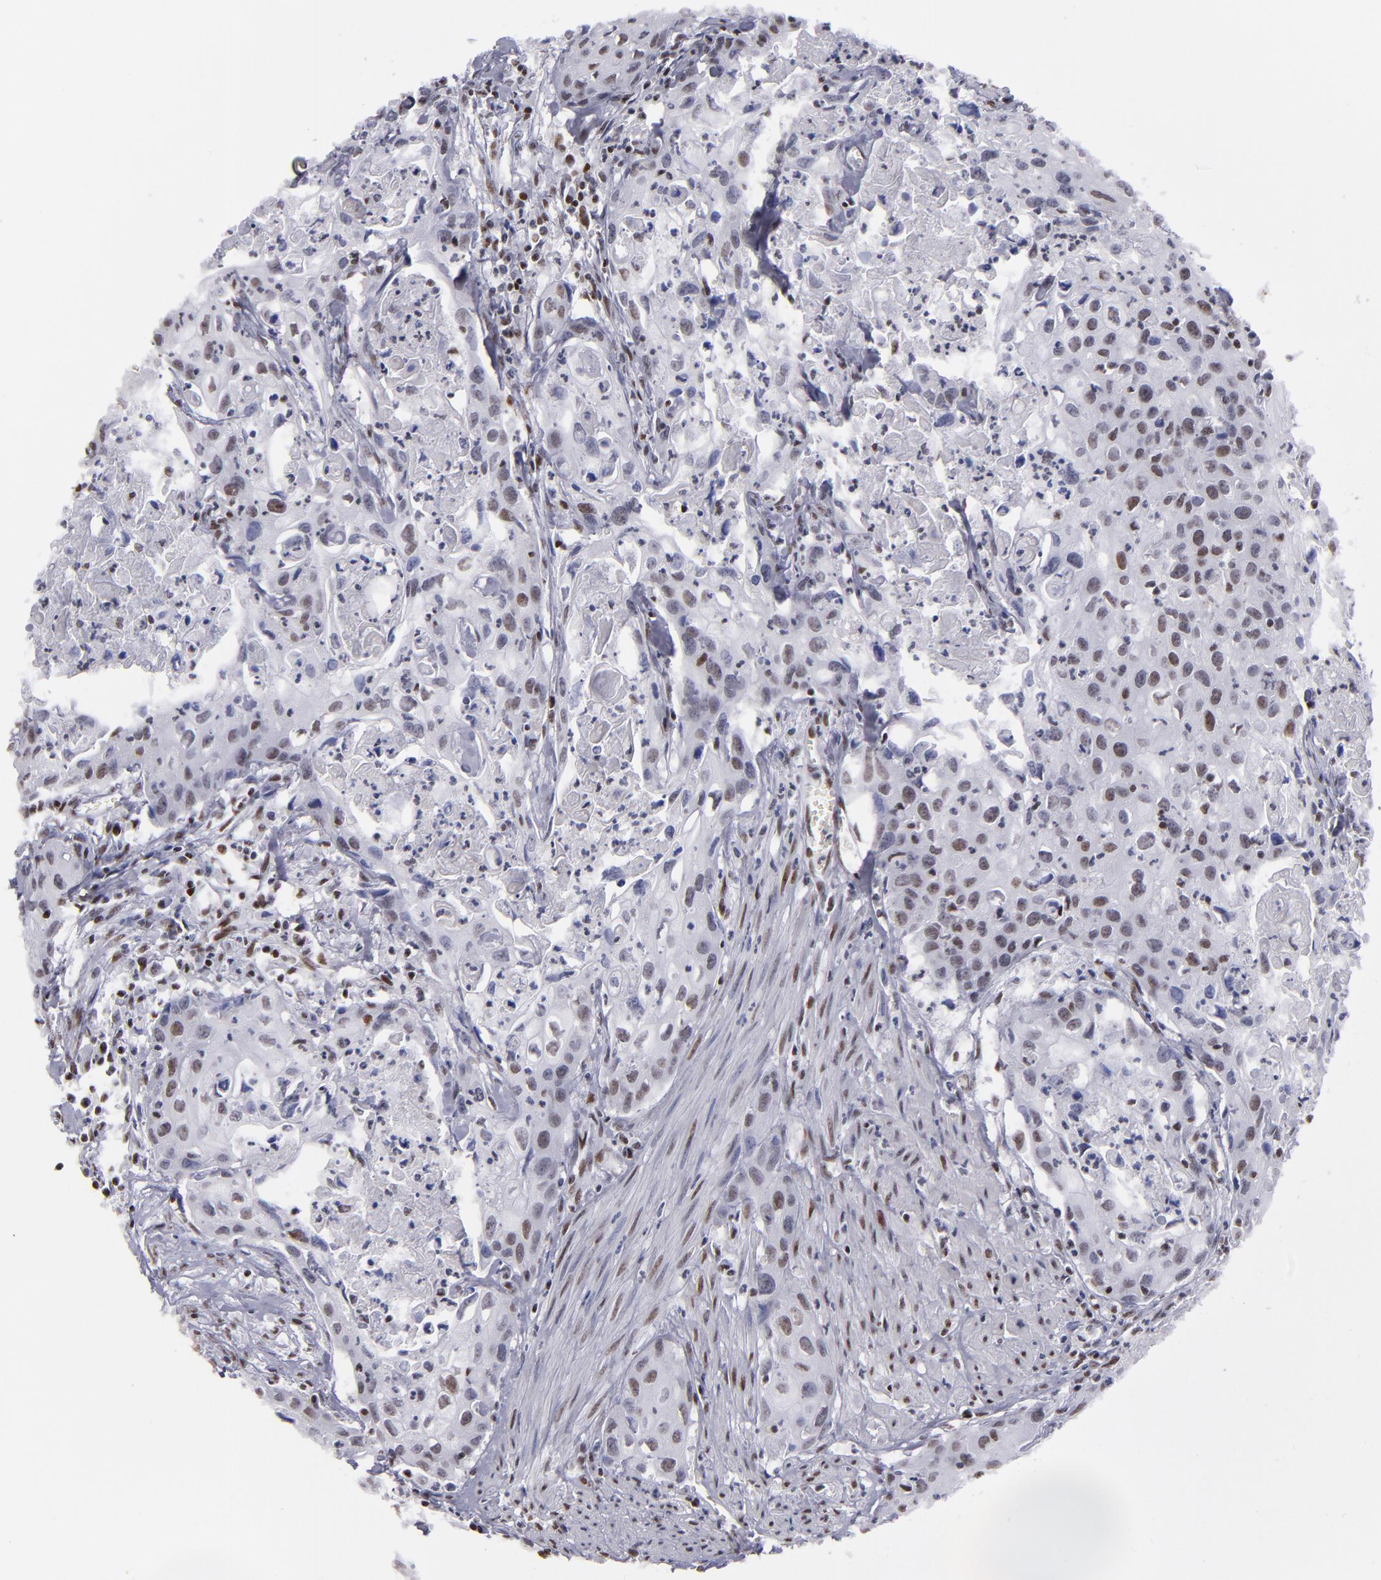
{"staining": {"intensity": "moderate", "quantity": "<25%", "location": "nuclear"}, "tissue": "urothelial cancer", "cell_type": "Tumor cells", "image_type": "cancer", "snomed": [{"axis": "morphology", "description": "Urothelial carcinoma, High grade"}, {"axis": "topography", "description": "Urinary bladder"}], "caption": "Tumor cells display low levels of moderate nuclear staining in approximately <25% of cells in human urothelial cancer. The staining was performed using DAB (3,3'-diaminobenzidine) to visualize the protein expression in brown, while the nuclei were stained in blue with hematoxylin (Magnification: 20x).", "gene": "TERF2", "patient": {"sex": "male", "age": 54}}